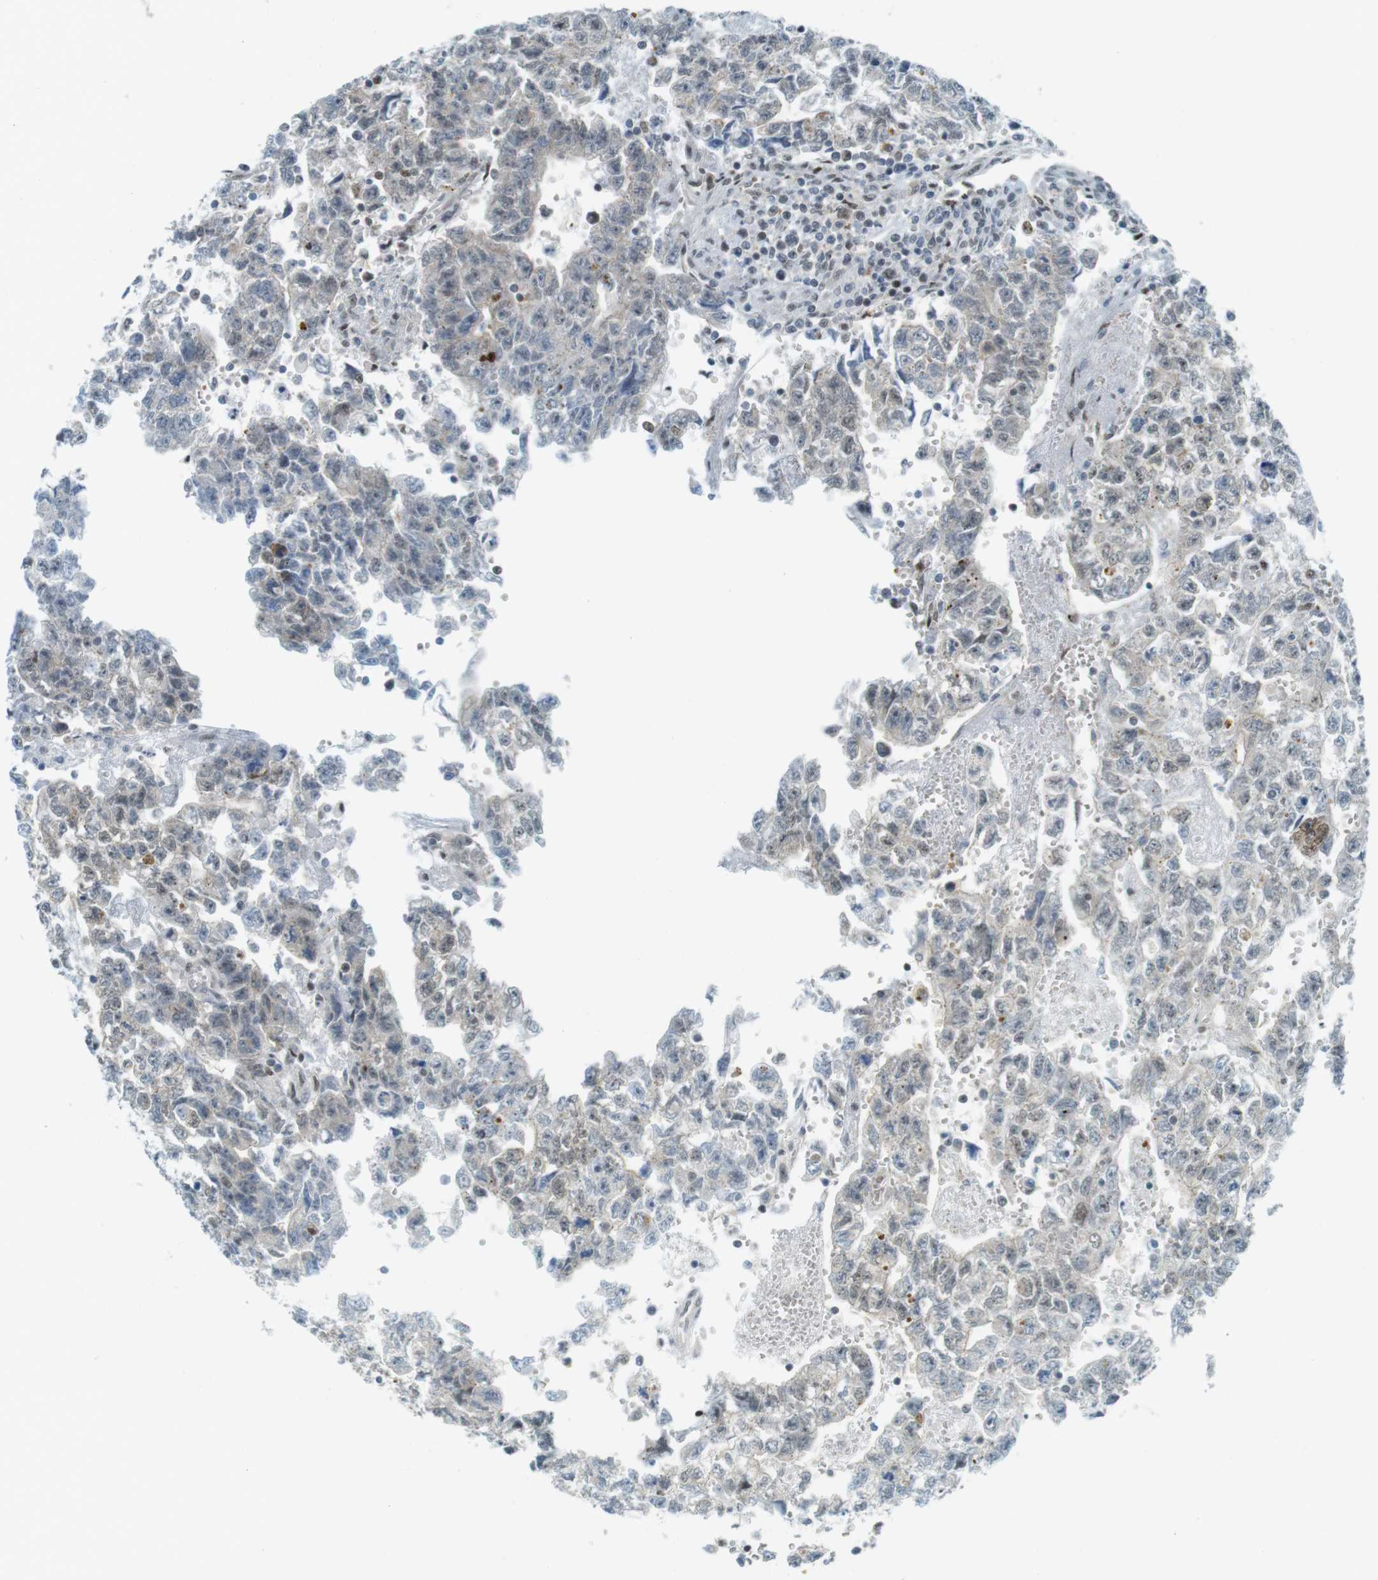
{"staining": {"intensity": "weak", "quantity": "<25%", "location": "nuclear"}, "tissue": "testis cancer", "cell_type": "Tumor cells", "image_type": "cancer", "snomed": [{"axis": "morphology", "description": "Seminoma, NOS"}, {"axis": "morphology", "description": "Carcinoma, Embryonal, NOS"}, {"axis": "topography", "description": "Testis"}], "caption": "The photomicrograph demonstrates no significant positivity in tumor cells of seminoma (testis).", "gene": "UBB", "patient": {"sex": "male", "age": 38}}